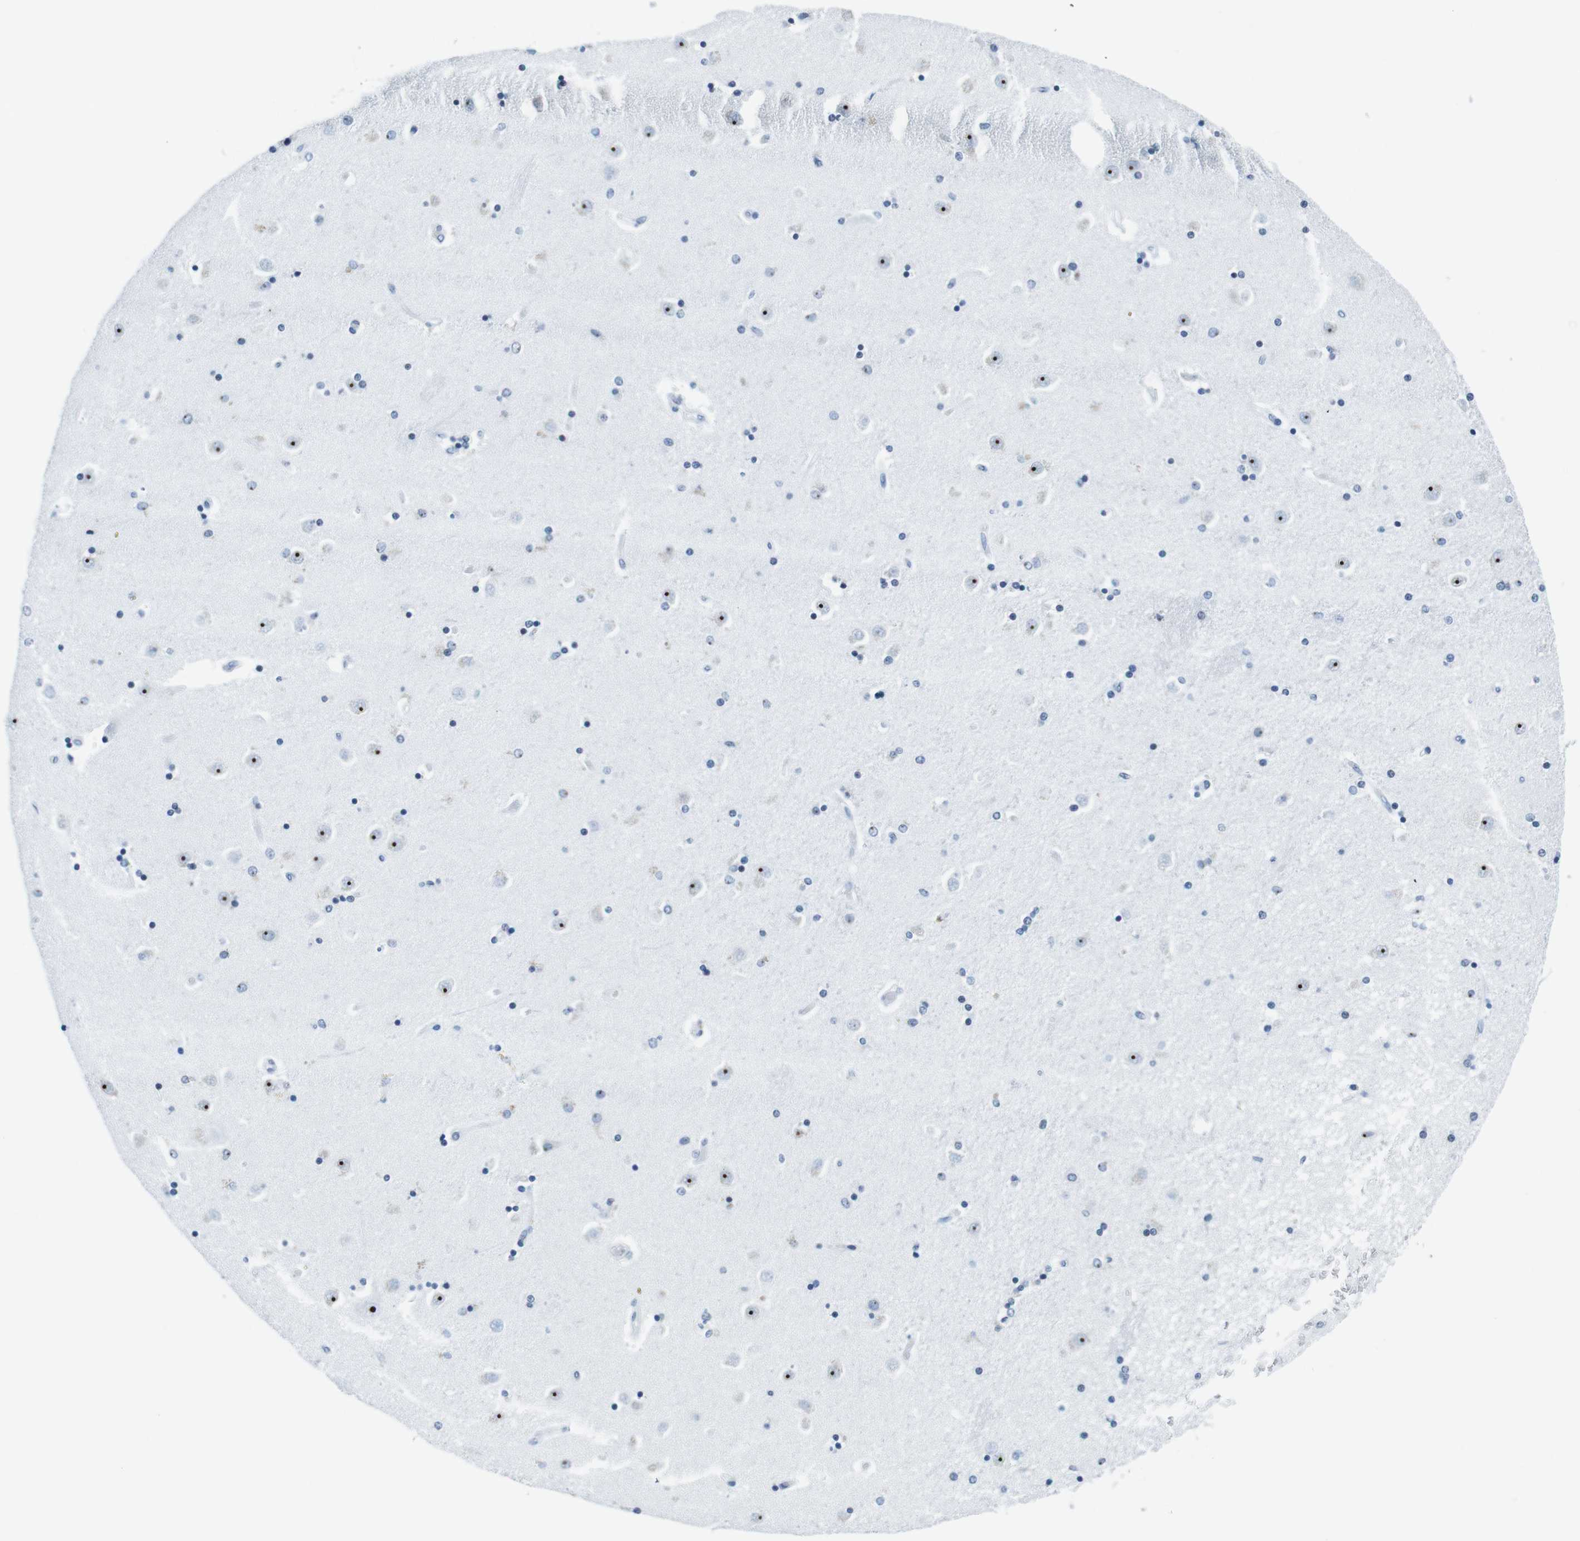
{"staining": {"intensity": "negative", "quantity": "none", "location": "none"}, "tissue": "caudate", "cell_type": "Glial cells", "image_type": "normal", "snomed": [{"axis": "morphology", "description": "Normal tissue, NOS"}, {"axis": "topography", "description": "Lateral ventricle wall"}], "caption": "DAB (3,3'-diaminobenzidine) immunohistochemical staining of benign caudate shows no significant positivity in glial cells.", "gene": "NIFK", "patient": {"sex": "female", "age": 54}}